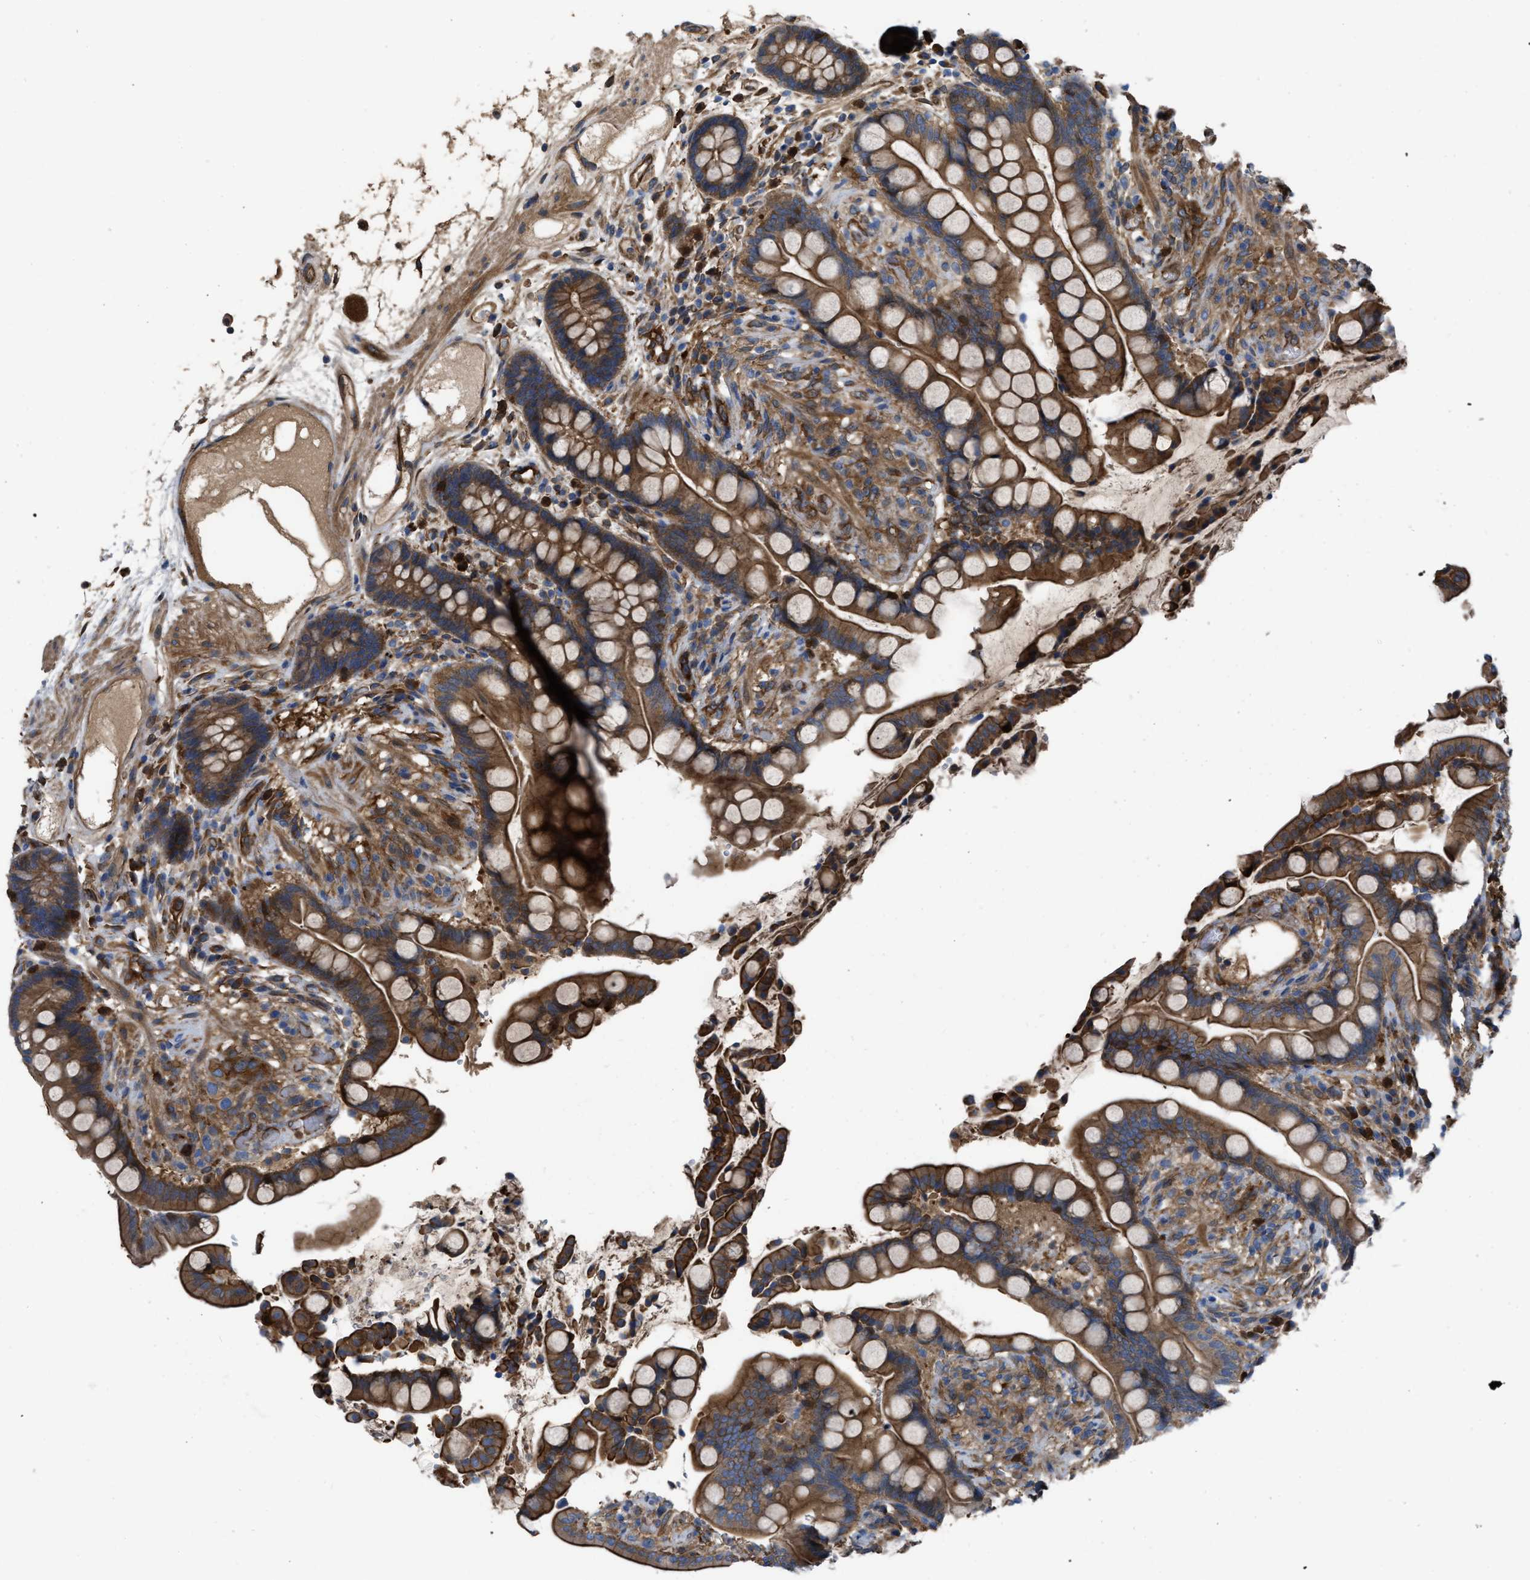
{"staining": {"intensity": "strong", "quantity": ">75%", "location": "cytoplasmic/membranous"}, "tissue": "colon", "cell_type": "Endothelial cells", "image_type": "normal", "snomed": [{"axis": "morphology", "description": "Normal tissue, NOS"}, {"axis": "topography", "description": "Colon"}], "caption": "Strong cytoplasmic/membranous protein expression is present in approximately >75% of endothelial cells in colon. The staining is performed using DAB (3,3'-diaminobenzidine) brown chromogen to label protein expression. The nuclei are counter-stained blue using hematoxylin.", "gene": "TRIOBP", "patient": {"sex": "male", "age": 73}}